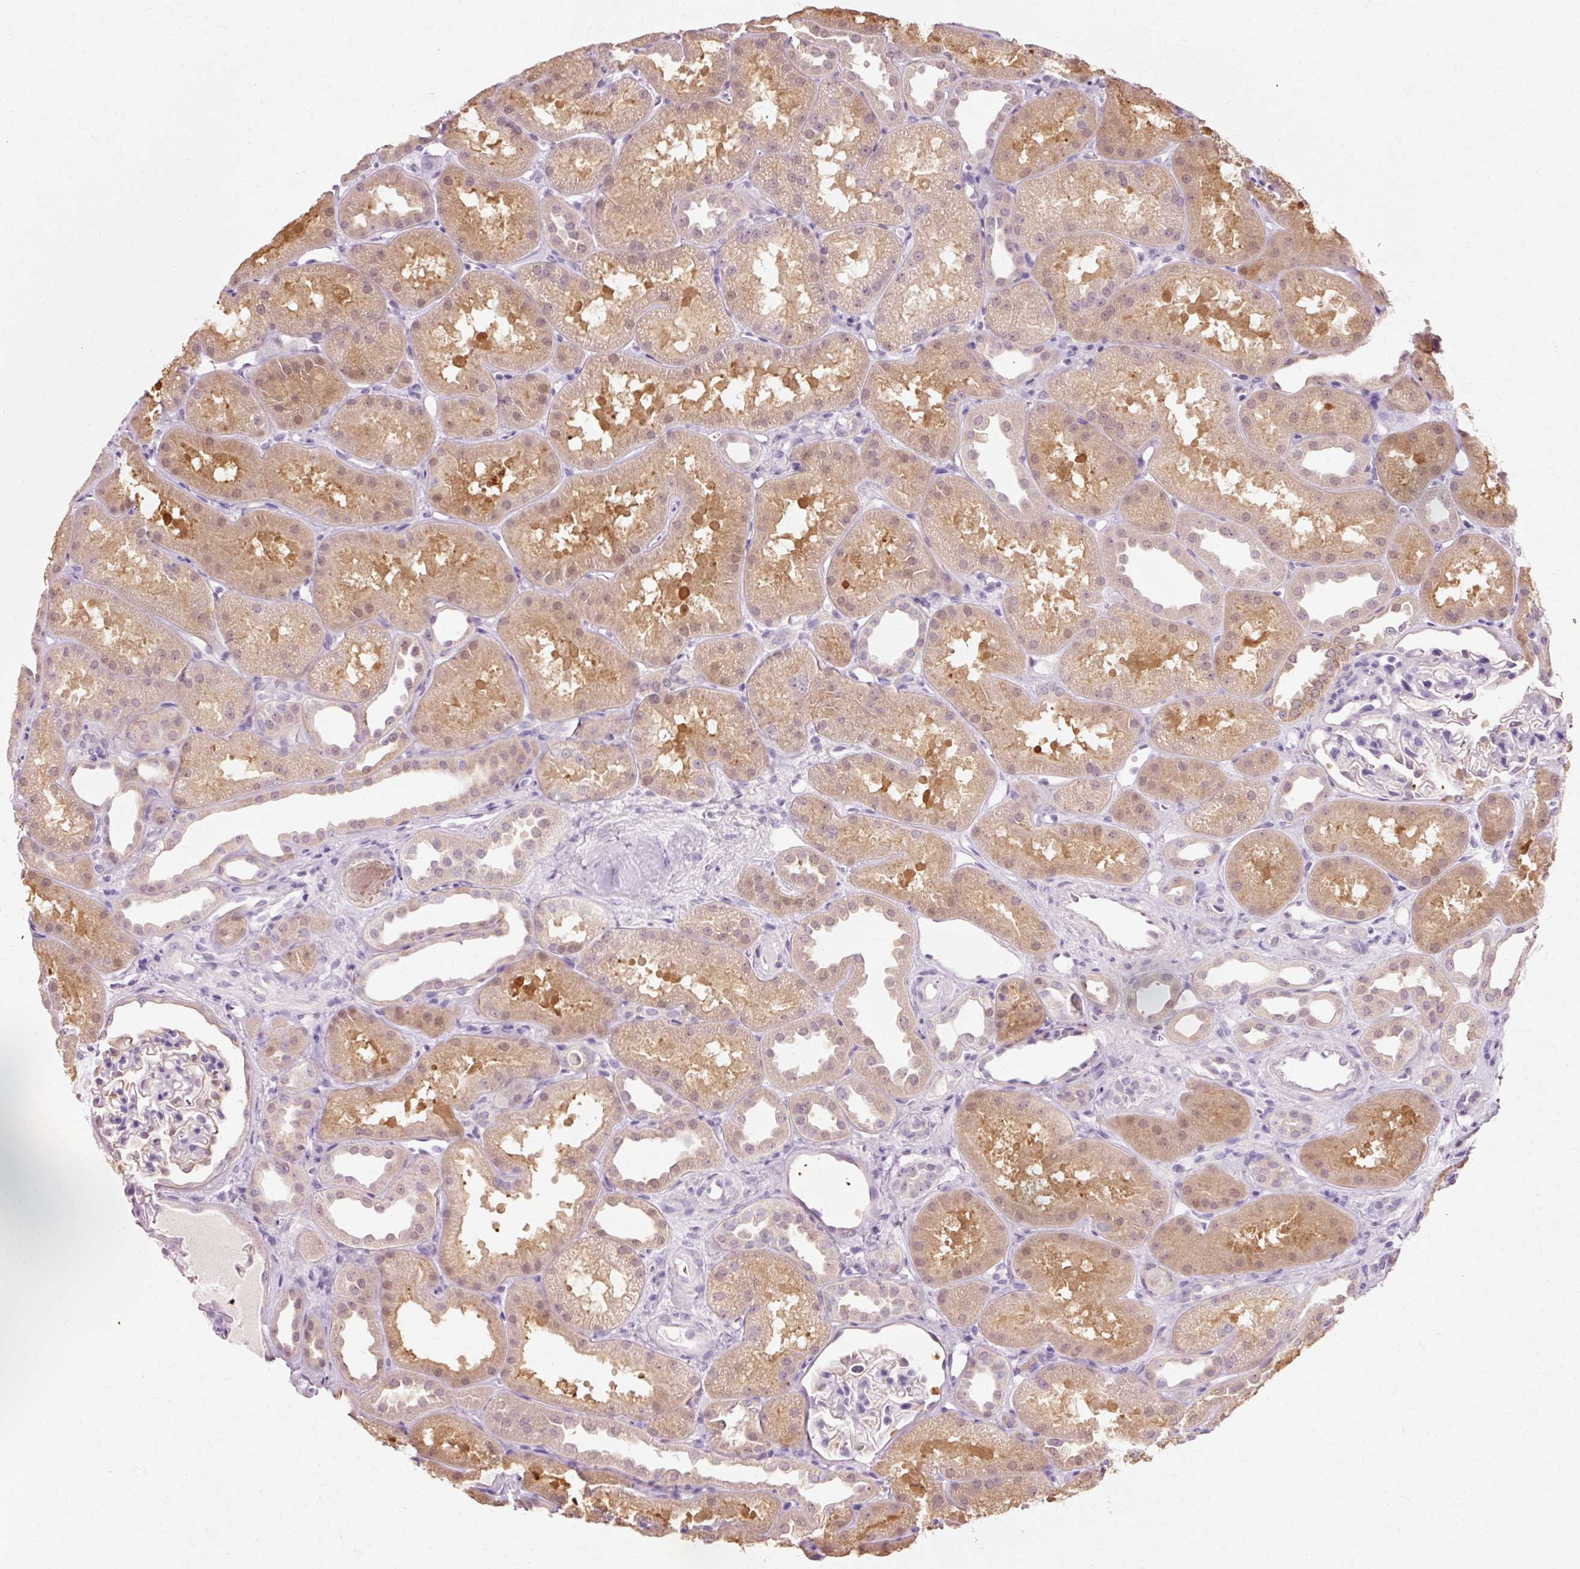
{"staining": {"intensity": "weak", "quantity": "<25%", "location": "cytoplasmic/membranous"}, "tissue": "kidney", "cell_type": "Cells in glomeruli", "image_type": "normal", "snomed": [{"axis": "morphology", "description": "Normal tissue, NOS"}, {"axis": "topography", "description": "Kidney"}], "caption": "An IHC histopathology image of benign kidney is shown. There is no staining in cells in glomeruli of kidney. (DAB IHC with hematoxylin counter stain).", "gene": "VN1R2", "patient": {"sex": "male", "age": 61}}